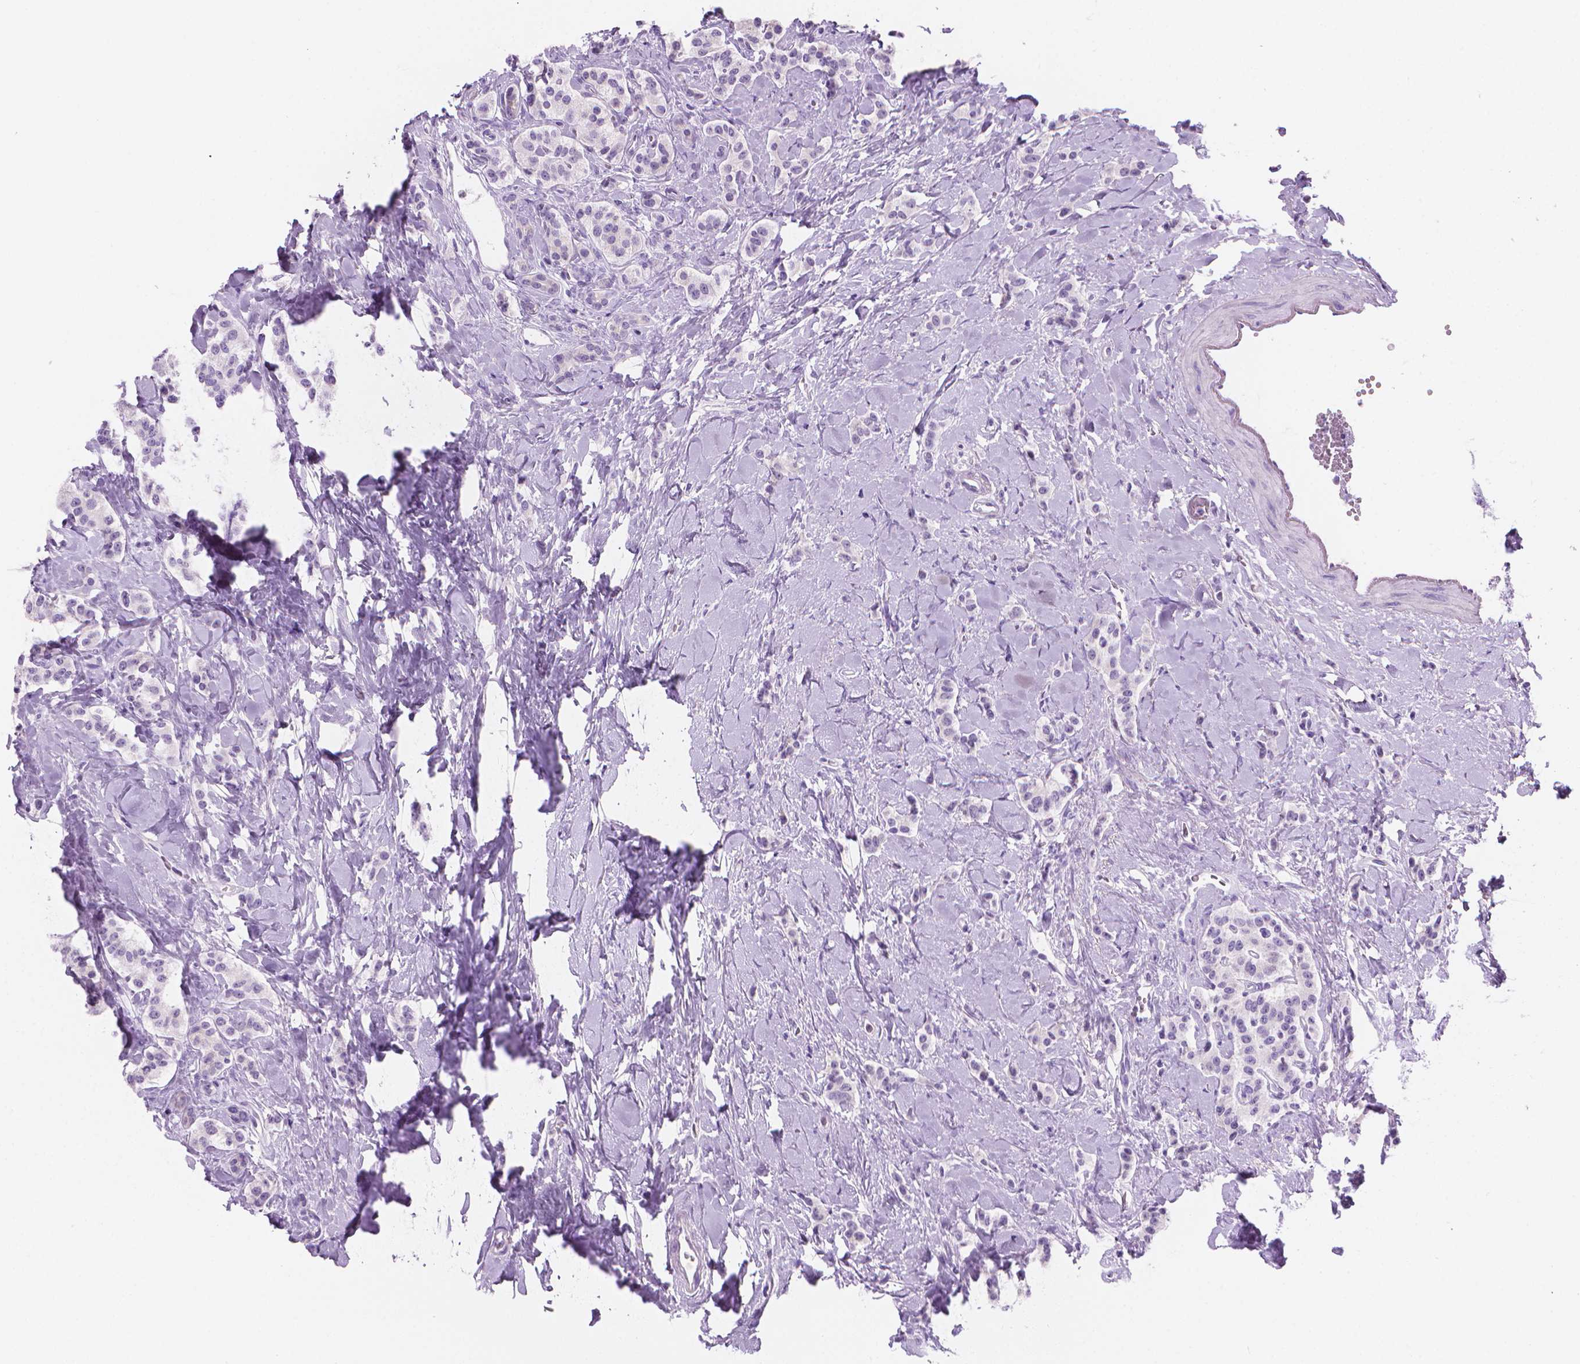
{"staining": {"intensity": "negative", "quantity": "none", "location": "none"}, "tissue": "carcinoid", "cell_type": "Tumor cells", "image_type": "cancer", "snomed": [{"axis": "morphology", "description": "Normal tissue, NOS"}, {"axis": "morphology", "description": "Carcinoid, malignant, NOS"}, {"axis": "topography", "description": "Pancreas"}], "caption": "IHC photomicrograph of neoplastic tissue: carcinoid (malignant) stained with DAB exhibits no significant protein positivity in tumor cells.", "gene": "TTC29", "patient": {"sex": "male", "age": 36}}